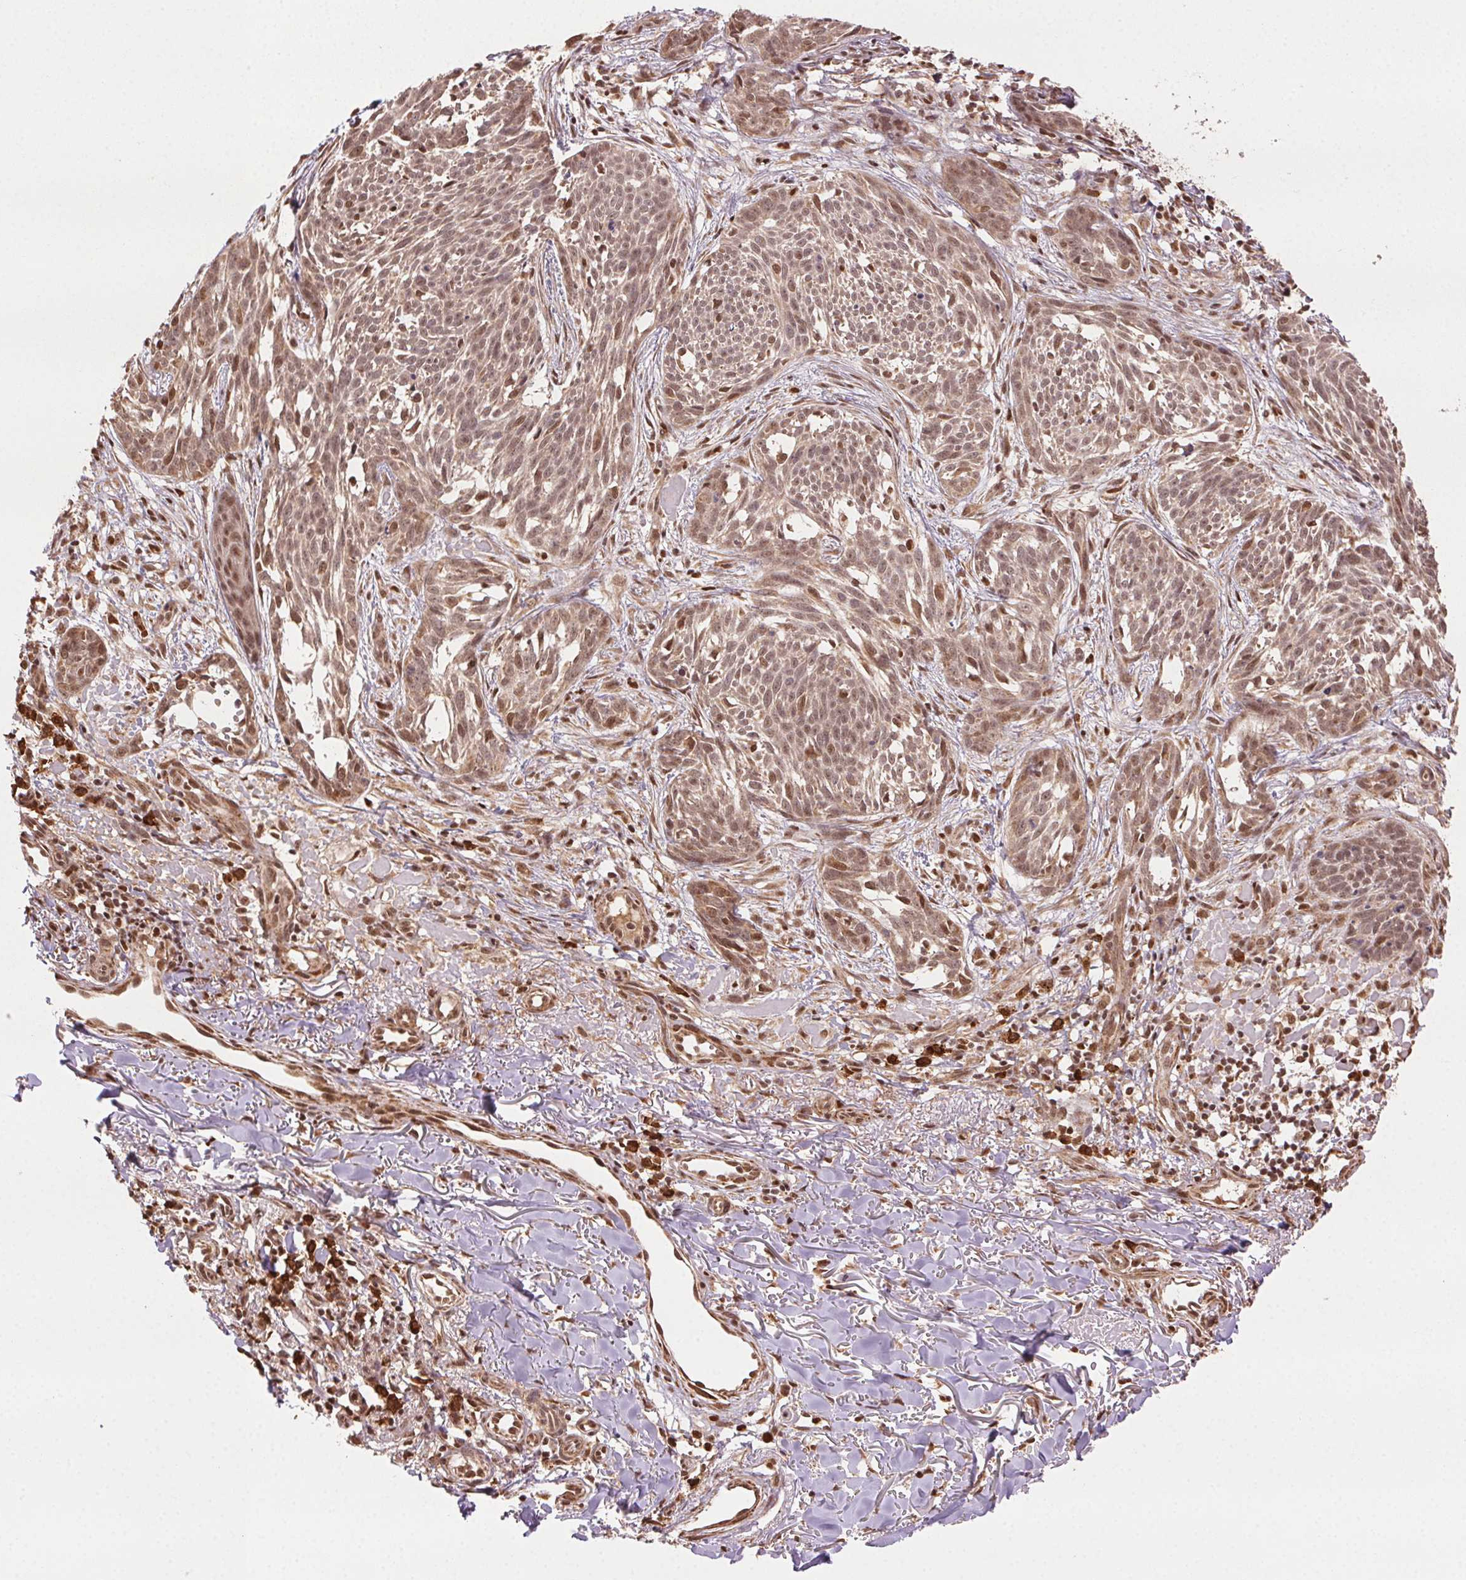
{"staining": {"intensity": "moderate", "quantity": ">75%", "location": "nuclear"}, "tissue": "skin cancer", "cell_type": "Tumor cells", "image_type": "cancer", "snomed": [{"axis": "morphology", "description": "Basal cell carcinoma"}, {"axis": "topography", "description": "Skin"}], "caption": "An IHC photomicrograph of neoplastic tissue is shown. Protein staining in brown highlights moderate nuclear positivity in skin cancer (basal cell carcinoma) within tumor cells. (Brightfield microscopy of DAB IHC at high magnification).", "gene": "TREML4", "patient": {"sex": "male", "age": 88}}